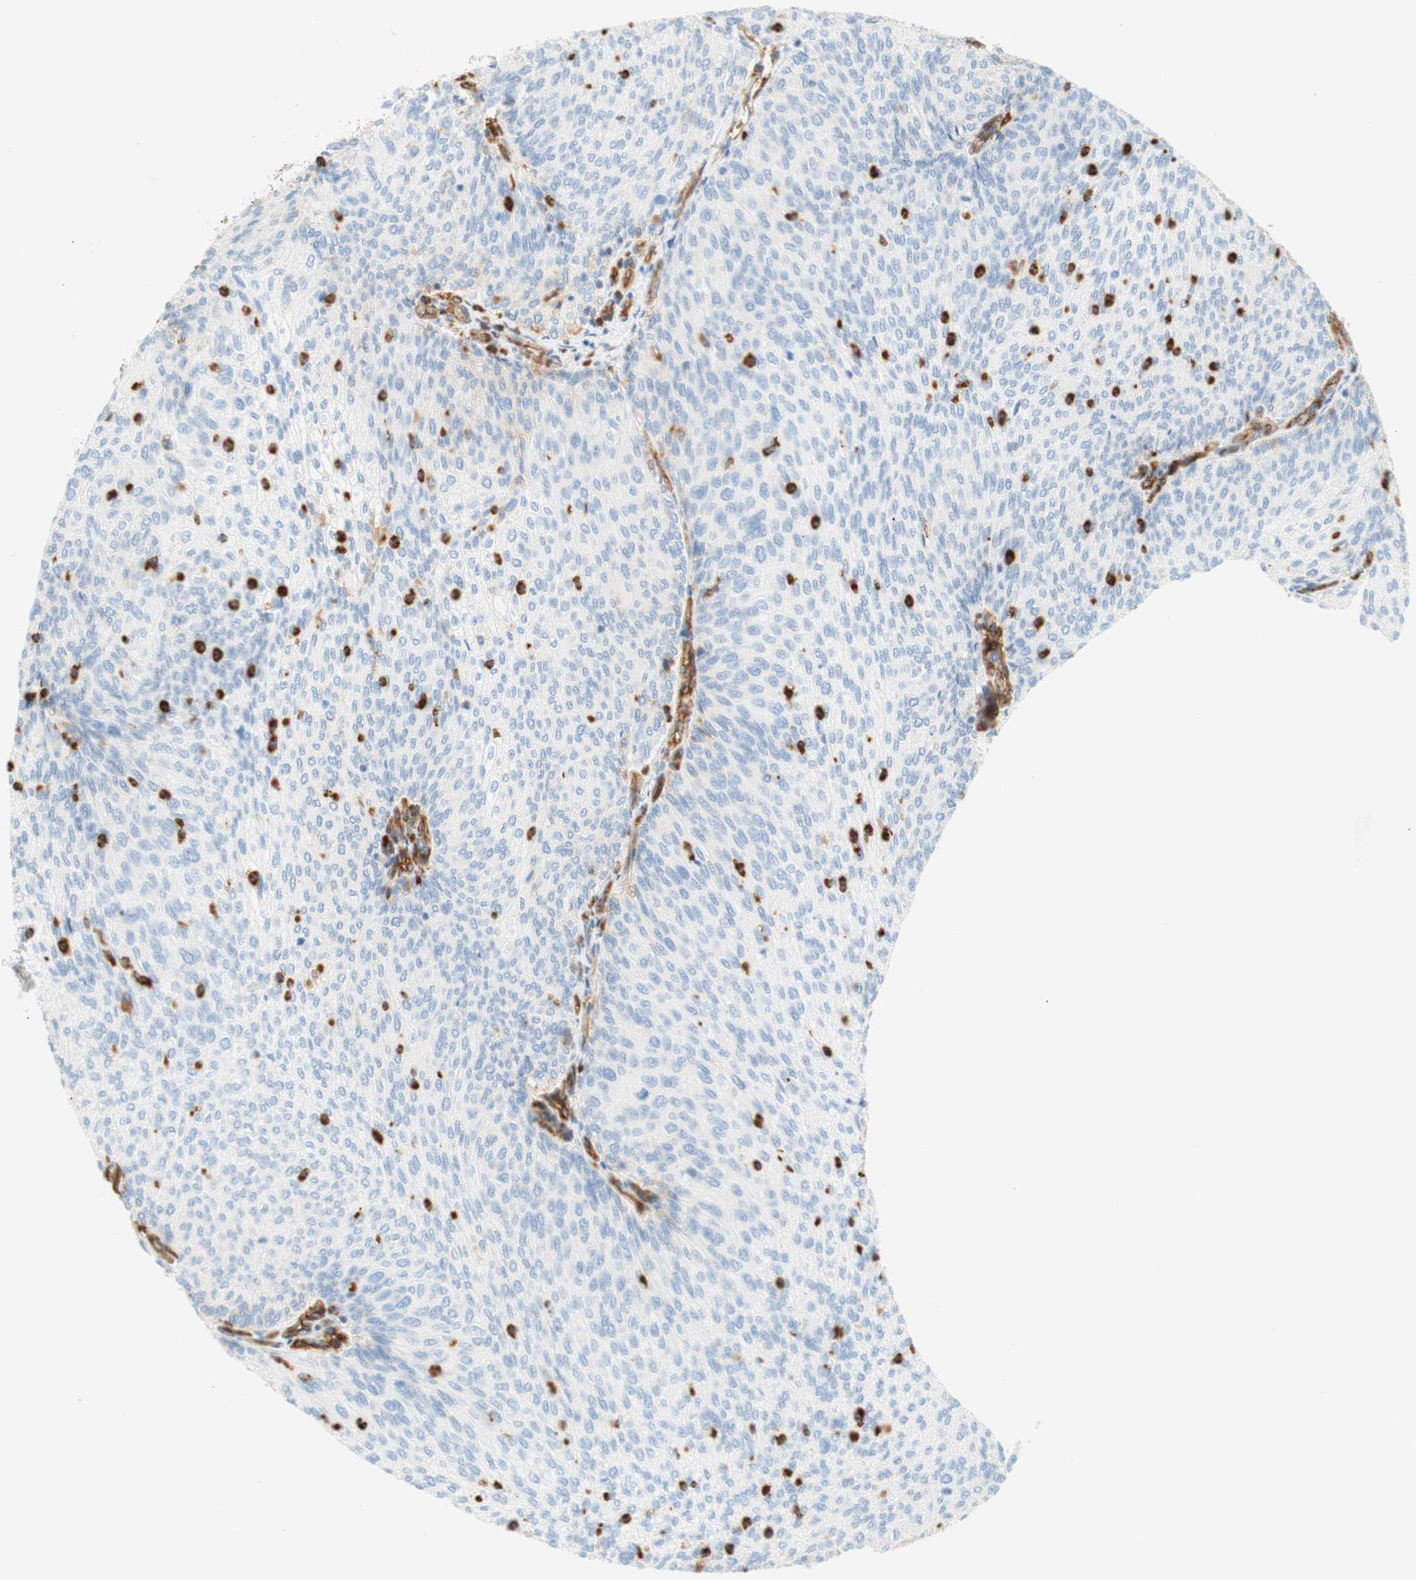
{"staining": {"intensity": "negative", "quantity": "none", "location": "none"}, "tissue": "urothelial cancer", "cell_type": "Tumor cells", "image_type": "cancer", "snomed": [{"axis": "morphology", "description": "Urothelial carcinoma, Low grade"}, {"axis": "topography", "description": "Urinary bladder"}], "caption": "A histopathology image of urothelial cancer stained for a protein shows no brown staining in tumor cells.", "gene": "STOM", "patient": {"sex": "female", "age": 79}}